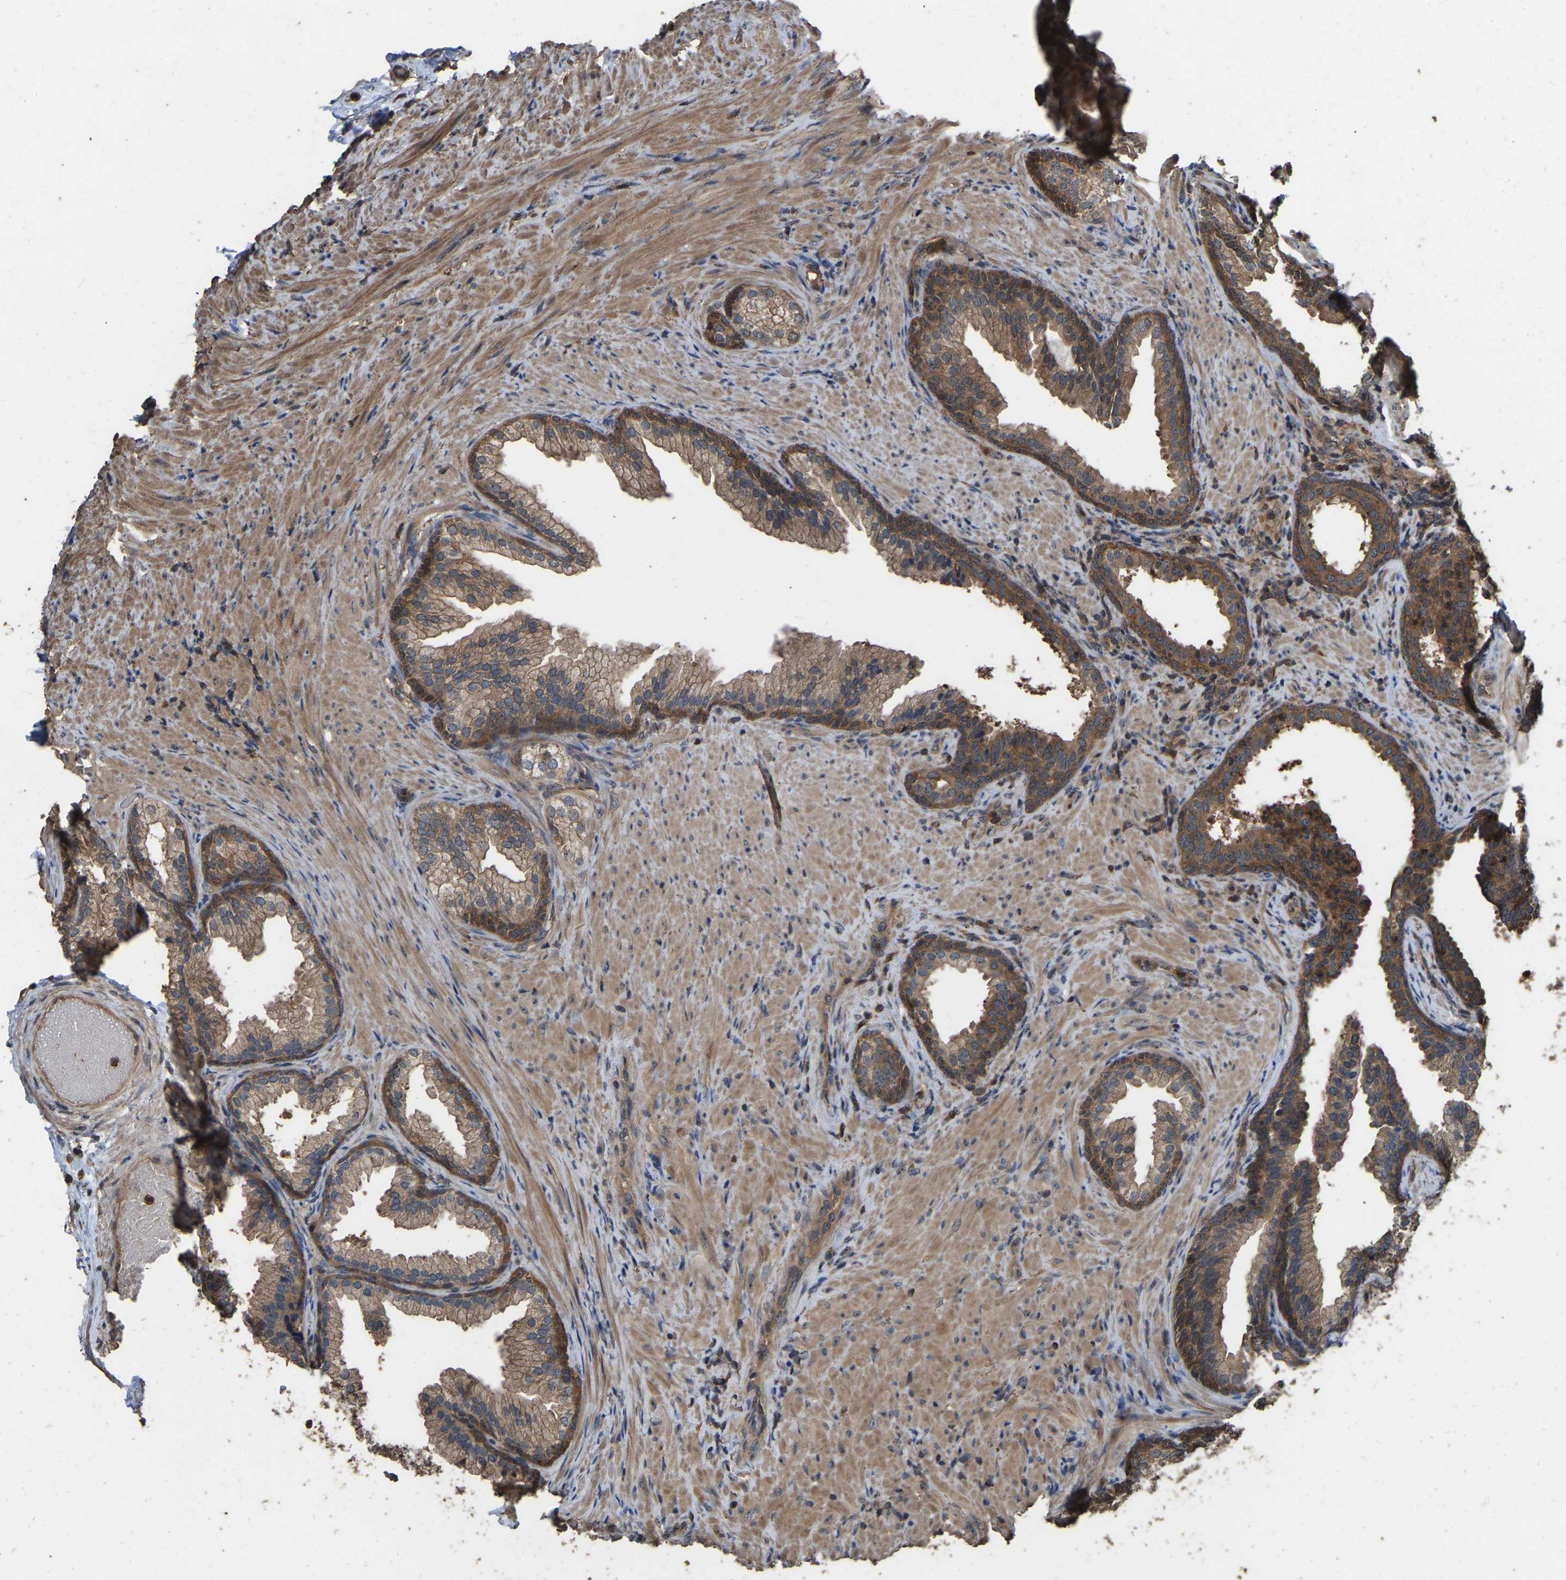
{"staining": {"intensity": "moderate", "quantity": ">75%", "location": "cytoplasmic/membranous"}, "tissue": "prostate", "cell_type": "Glandular cells", "image_type": "normal", "snomed": [{"axis": "morphology", "description": "Normal tissue, NOS"}, {"axis": "topography", "description": "Prostate"}], "caption": "Protein staining by immunohistochemistry (IHC) displays moderate cytoplasmic/membranous positivity in about >75% of glandular cells in normal prostate.", "gene": "FHIT", "patient": {"sex": "male", "age": 76}}